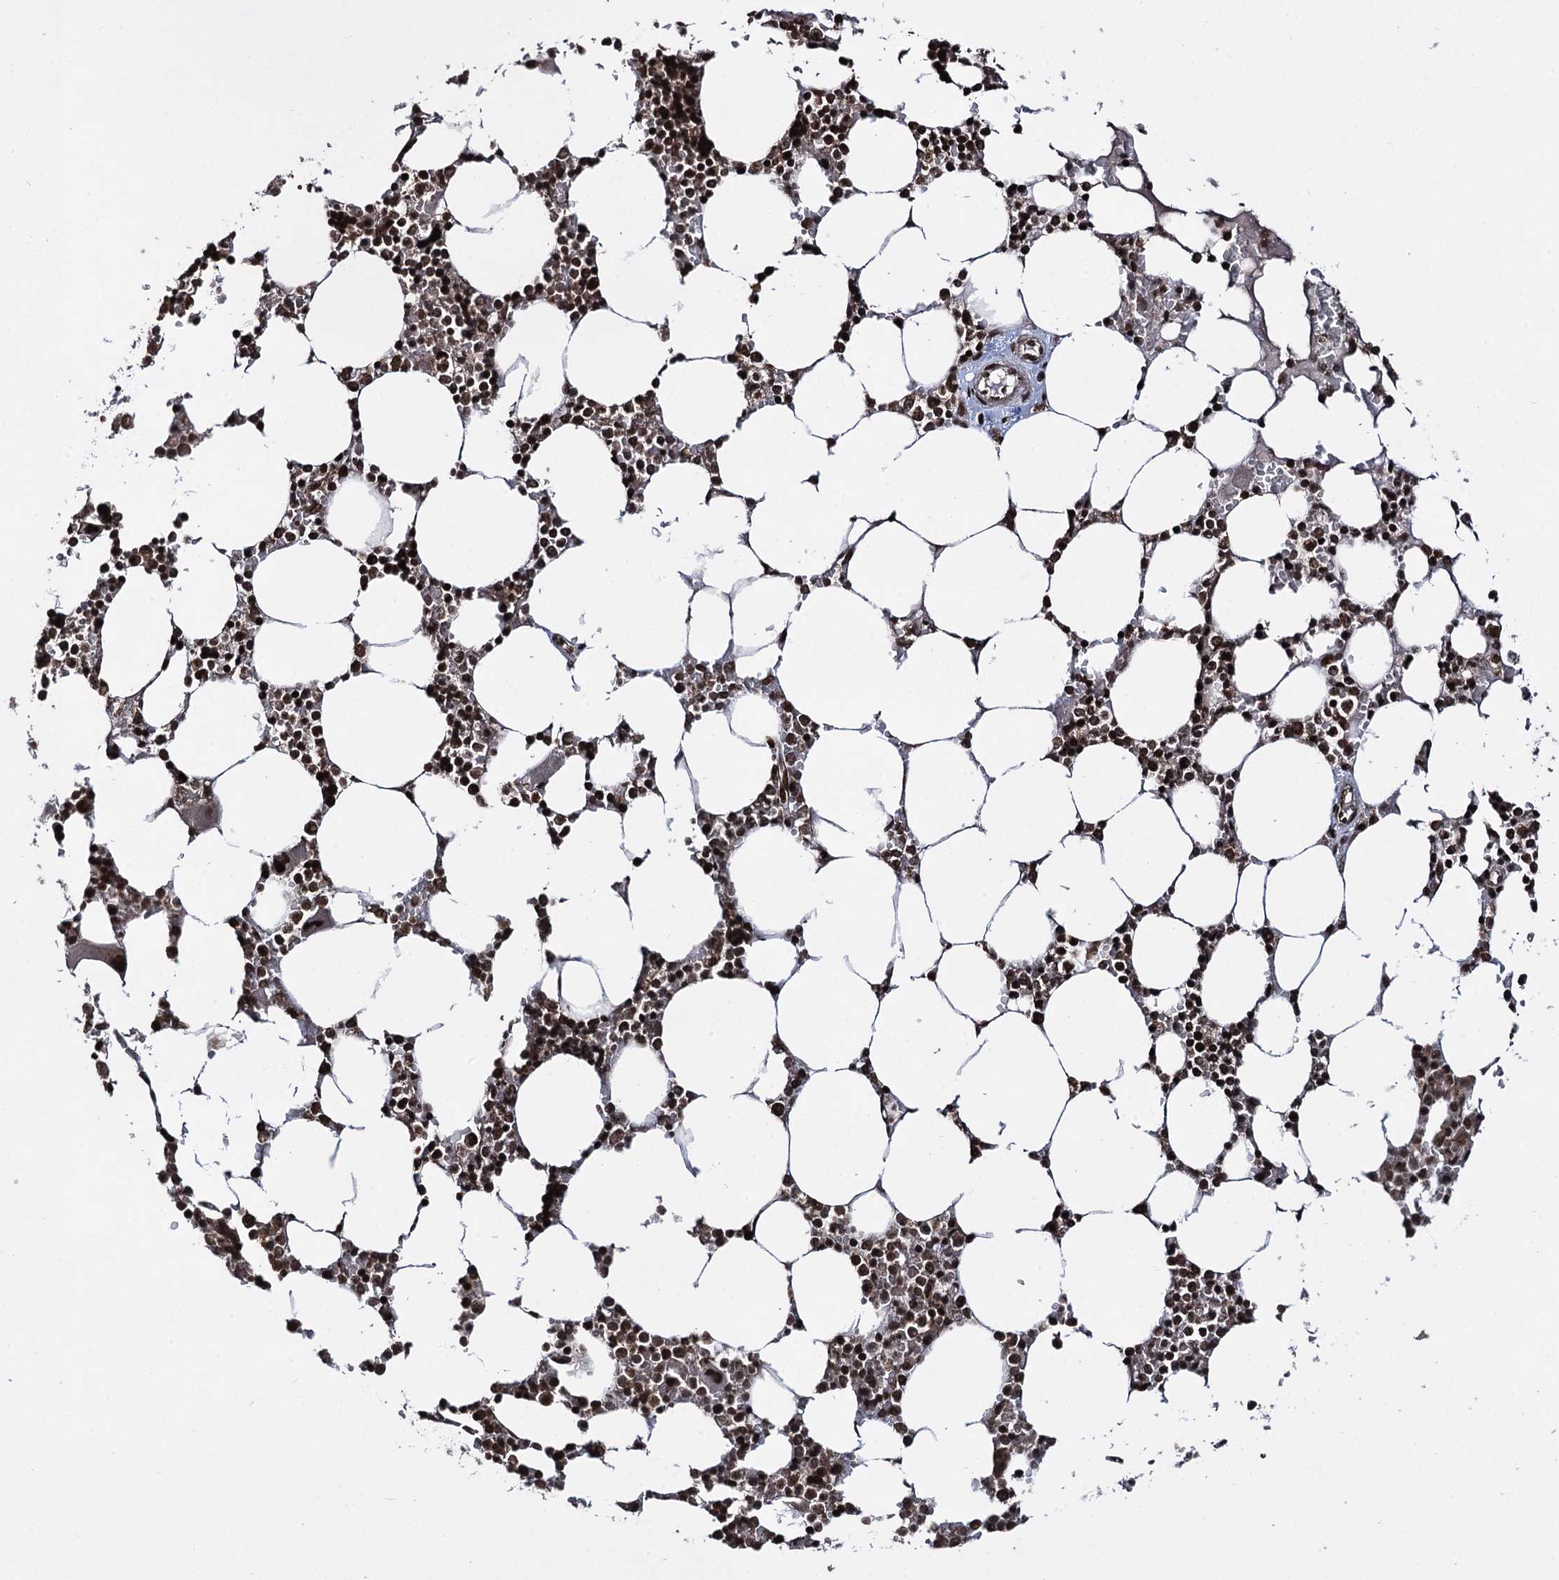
{"staining": {"intensity": "strong", "quantity": ">75%", "location": "nuclear"}, "tissue": "bone marrow", "cell_type": "Hematopoietic cells", "image_type": "normal", "snomed": [{"axis": "morphology", "description": "Normal tissue, NOS"}, {"axis": "topography", "description": "Bone marrow"}], "caption": "Brown immunohistochemical staining in benign human bone marrow reveals strong nuclear expression in about >75% of hematopoietic cells.", "gene": "ZNF169", "patient": {"sex": "male", "age": 64}}